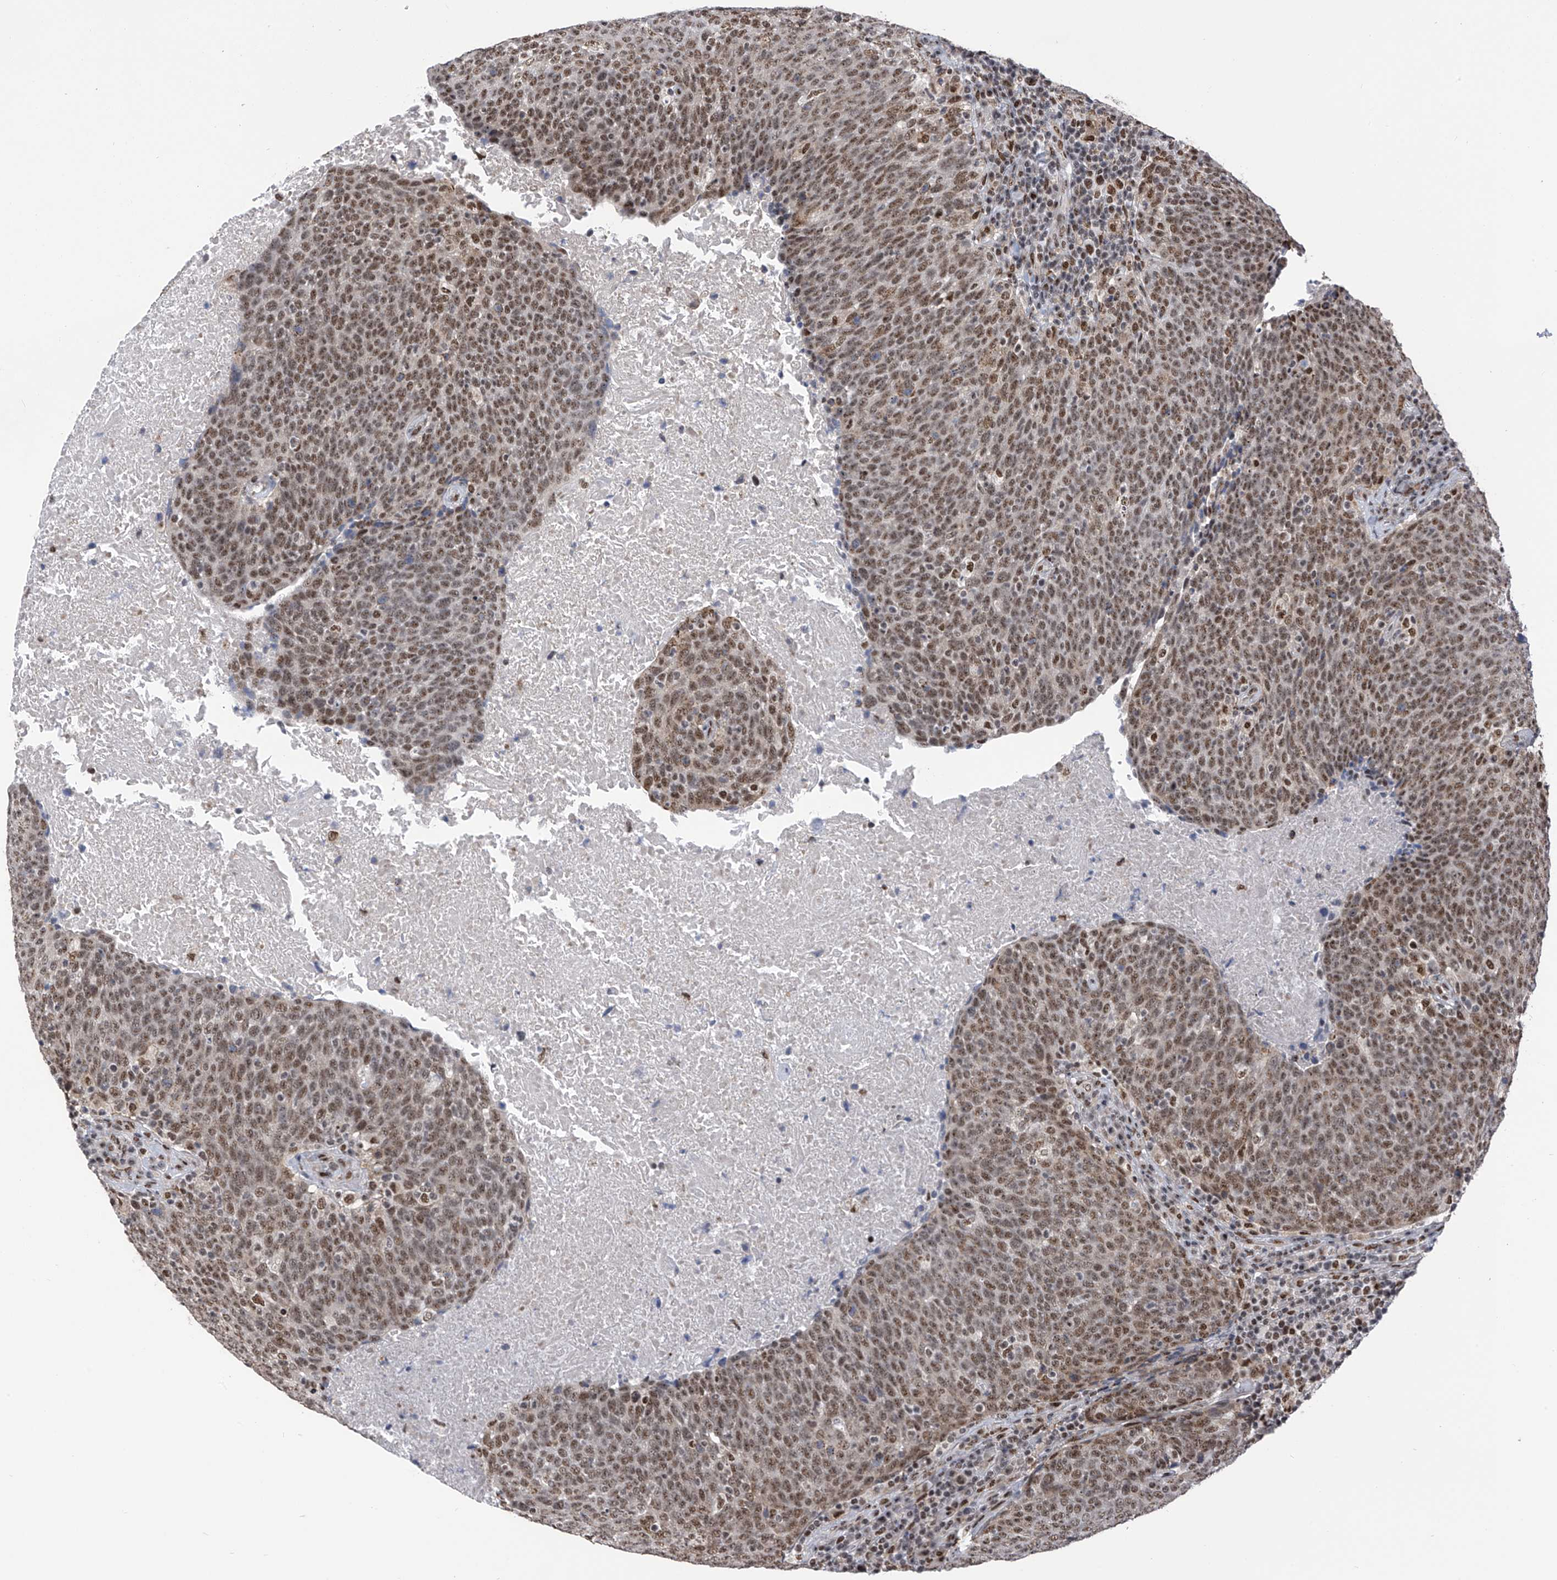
{"staining": {"intensity": "moderate", "quantity": ">75%", "location": "nuclear"}, "tissue": "head and neck cancer", "cell_type": "Tumor cells", "image_type": "cancer", "snomed": [{"axis": "morphology", "description": "Squamous cell carcinoma, NOS"}, {"axis": "morphology", "description": "Squamous cell carcinoma, metastatic, NOS"}, {"axis": "topography", "description": "Lymph node"}, {"axis": "topography", "description": "Head-Neck"}], "caption": "Tumor cells reveal moderate nuclear expression in about >75% of cells in head and neck cancer. (Stains: DAB in brown, nuclei in blue, Microscopy: brightfield microscopy at high magnification).", "gene": "APLF", "patient": {"sex": "male", "age": 62}}